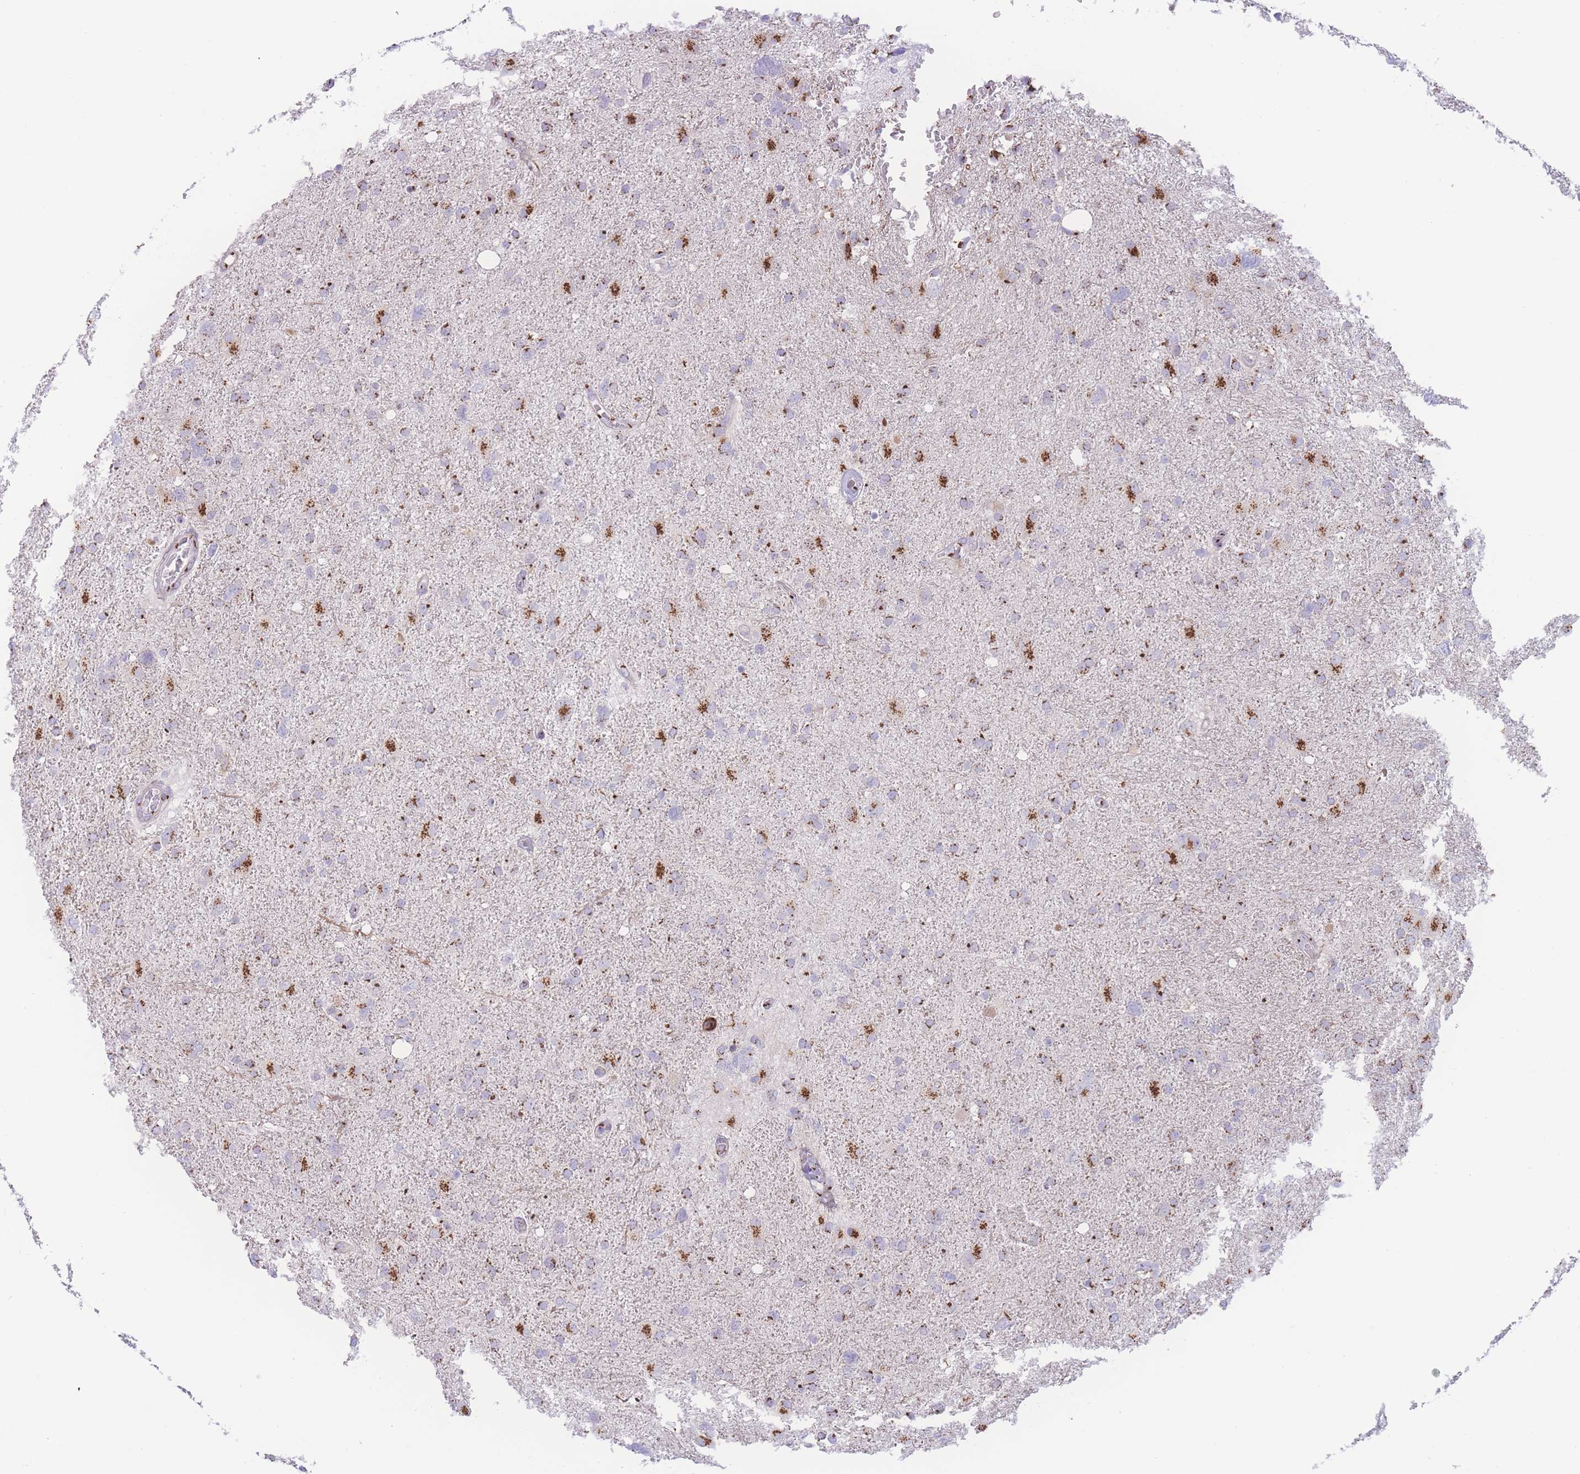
{"staining": {"intensity": "moderate", "quantity": "25%-75%", "location": "cytoplasmic/membranous"}, "tissue": "glioma", "cell_type": "Tumor cells", "image_type": "cancer", "snomed": [{"axis": "morphology", "description": "Glioma, malignant, High grade"}, {"axis": "topography", "description": "Brain"}], "caption": "An image showing moderate cytoplasmic/membranous expression in about 25%-75% of tumor cells in glioma, as visualized by brown immunohistochemical staining.", "gene": "GOLM2", "patient": {"sex": "male", "age": 61}}